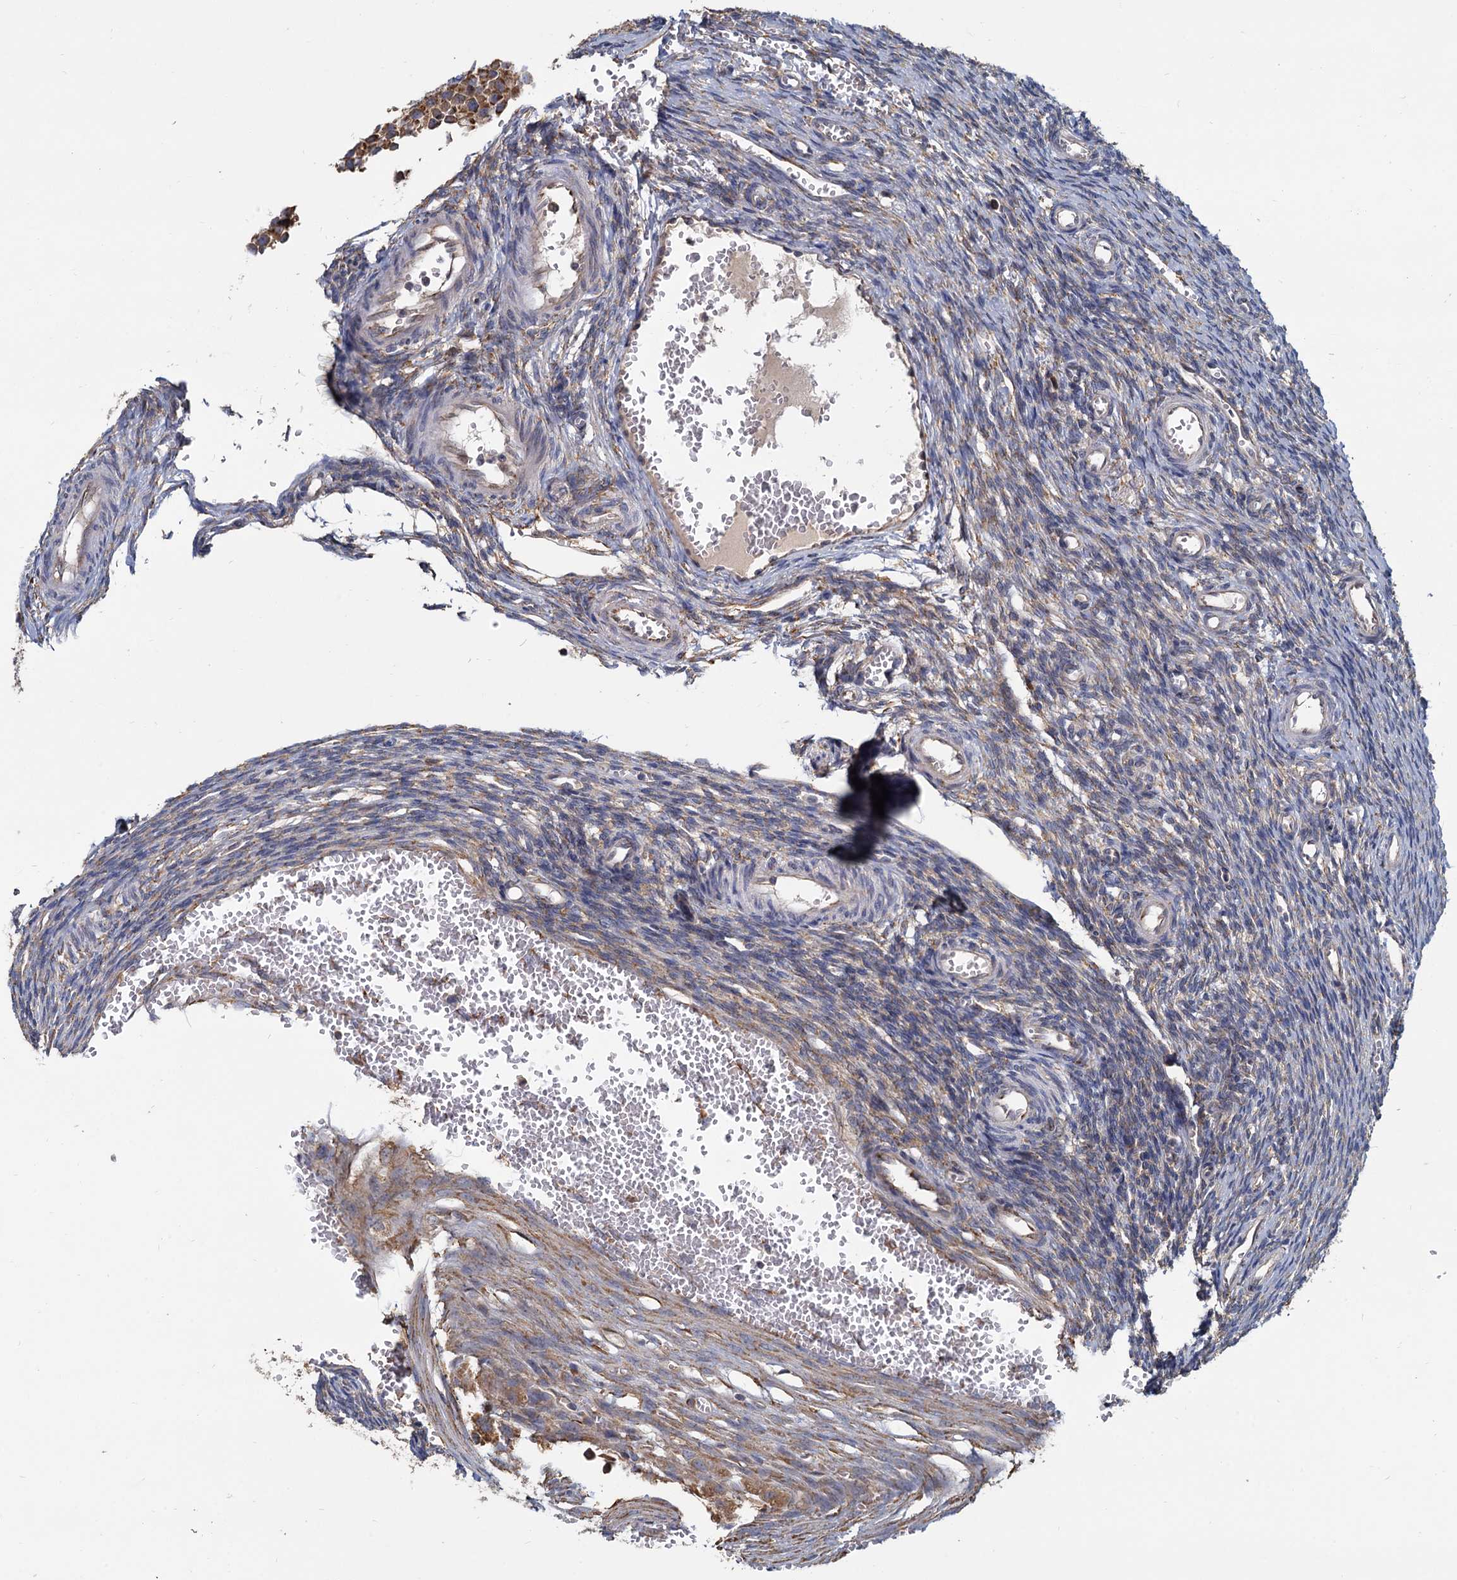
{"staining": {"intensity": "moderate", "quantity": "25%-75%", "location": "cytoplasmic/membranous"}, "tissue": "ovary", "cell_type": "Ovarian stroma cells", "image_type": "normal", "snomed": [{"axis": "morphology", "description": "Normal tissue, NOS"}, {"axis": "topography", "description": "Ovary"}], "caption": "Protein staining shows moderate cytoplasmic/membranous staining in about 25%-75% of ovarian stroma cells in normal ovary.", "gene": "LRRC51", "patient": {"sex": "female", "age": 39}}